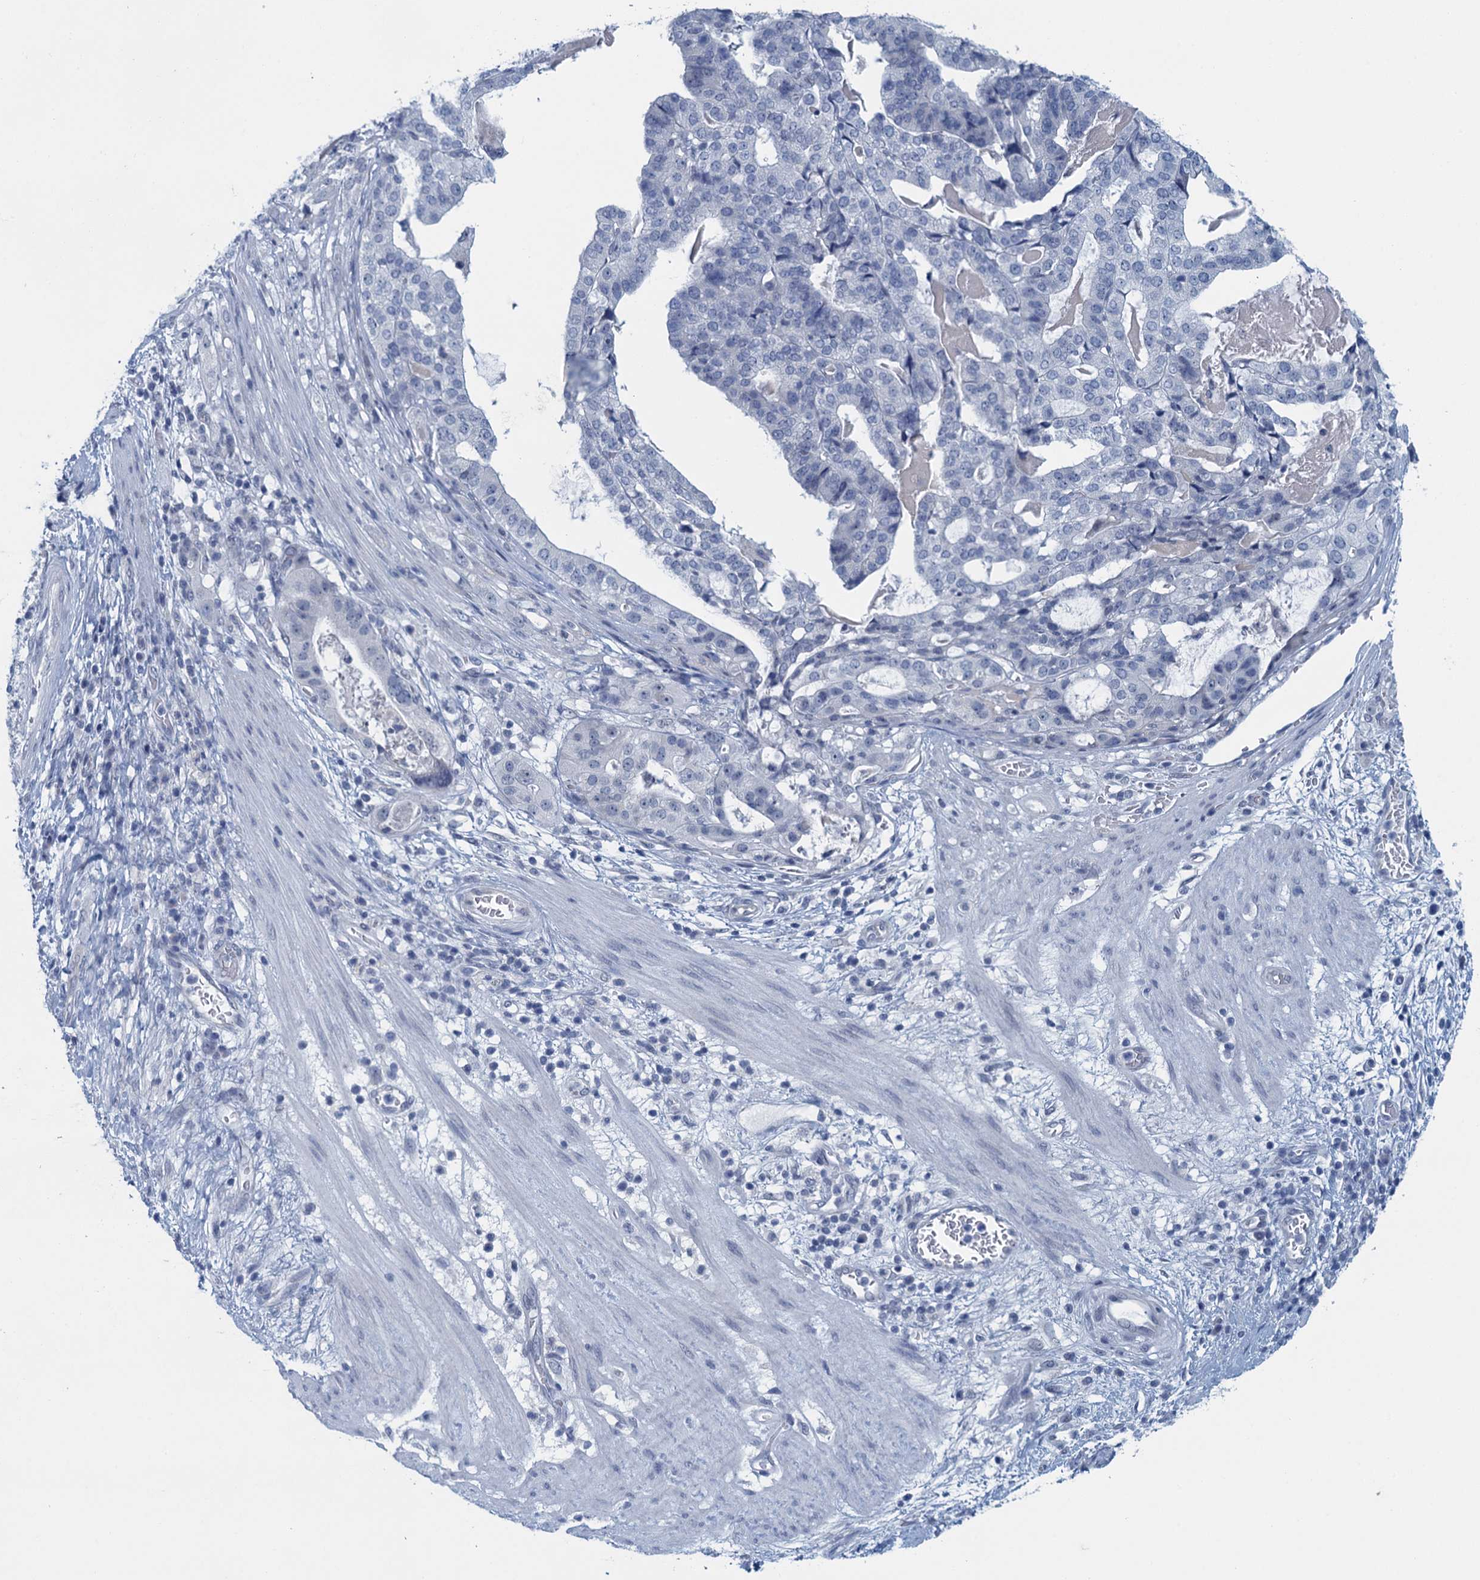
{"staining": {"intensity": "negative", "quantity": "none", "location": "none"}, "tissue": "stomach cancer", "cell_type": "Tumor cells", "image_type": "cancer", "snomed": [{"axis": "morphology", "description": "Adenocarcinoma, NOS"}, {"axis": "topography", "description": "Stomach"}], "caption": "A high-resolution histopathology image shows immunohistochemistry staining of stomach cancer, which reveals no significant staining in tumor cells.", "gene": "ENSG00000131152", "patient": {"sex": "male", "age": 48}}